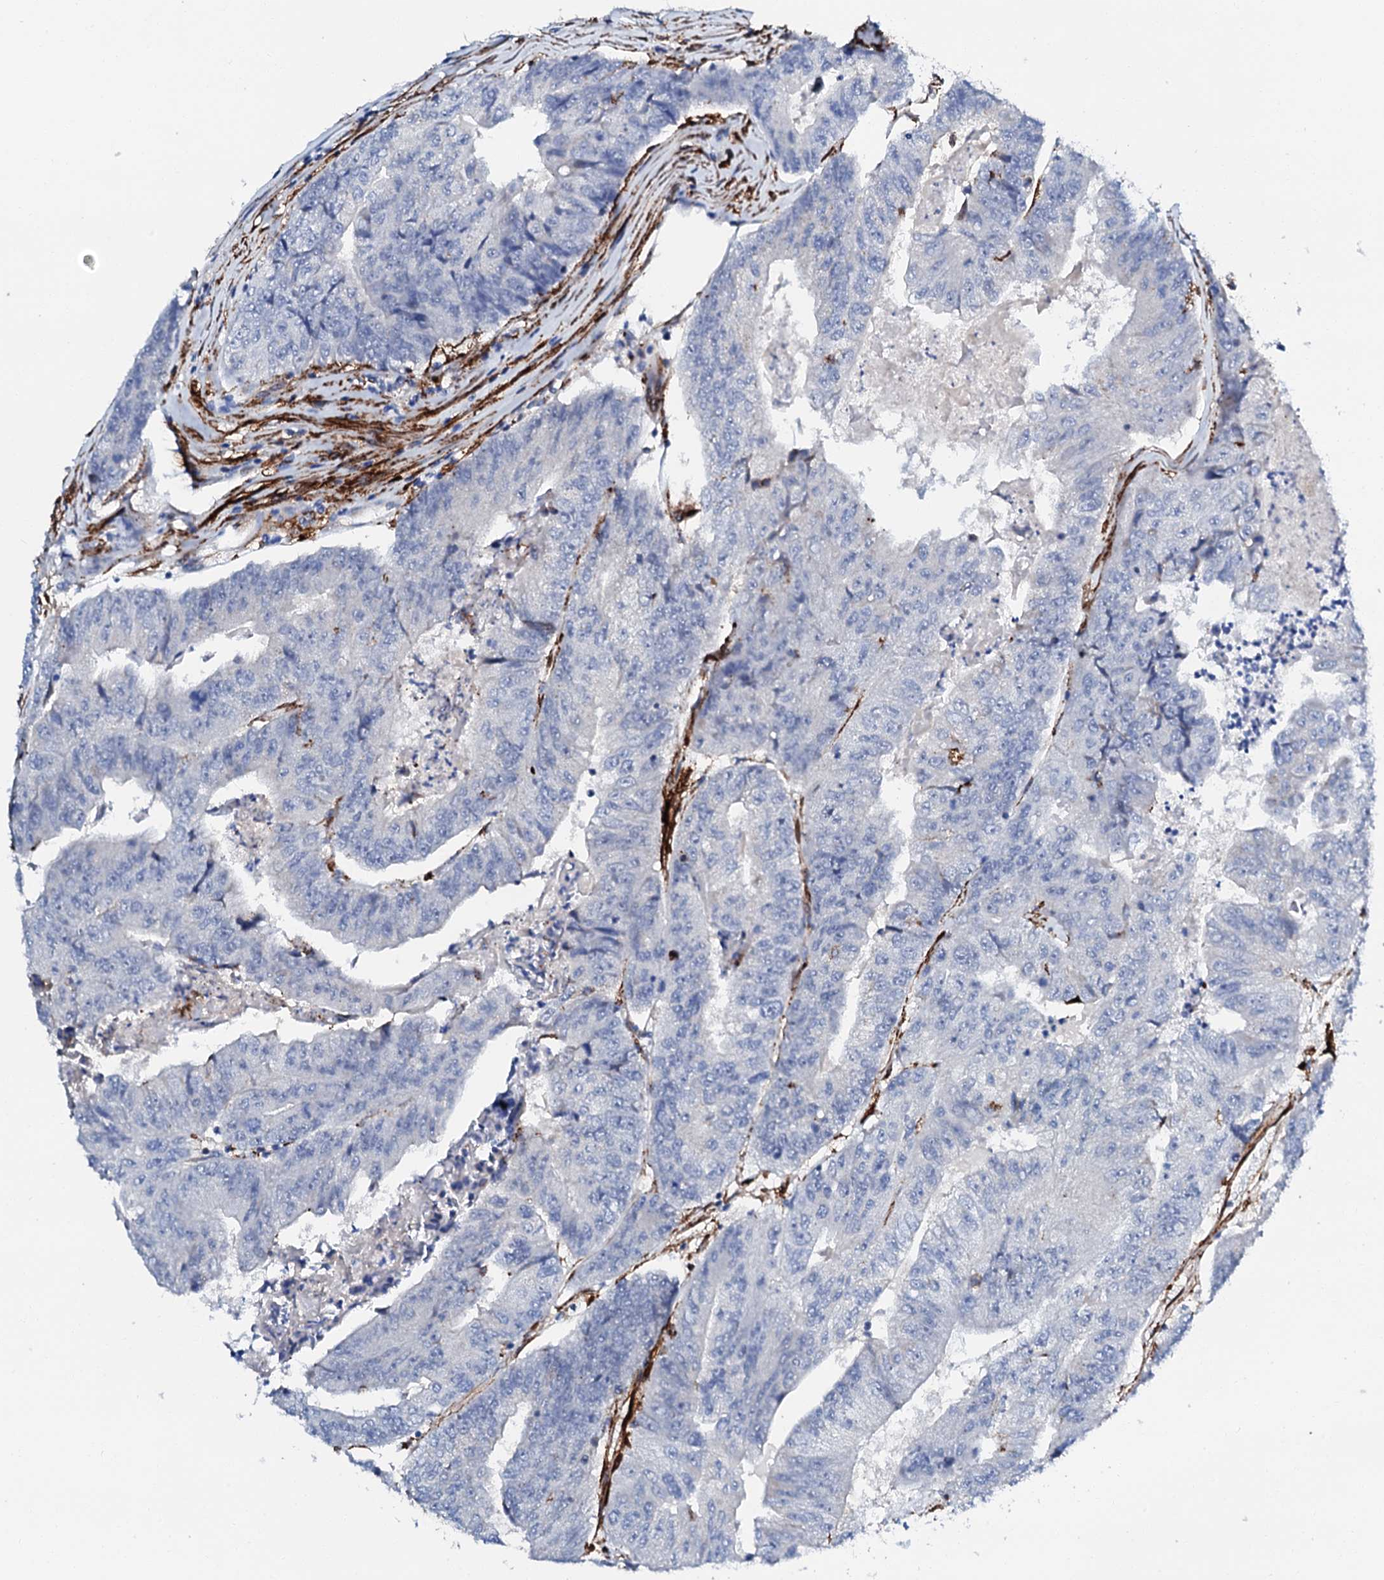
{"staining": {"intensity": "negative", "quantity": "none", "location": "none"}, "tissue": "colorectal cancer", "cell_type": "Tumor cells", "image_type": "cancer", "snomed": [{"axis": "morphology", "description": "Adenocarcinoma, NOS"}, {"axis": "topography", "description": "Colon"}], "caption": "The image exhibits no staining of tumor cells in adenocarcinoma (colorectal).", "gene": "MED13L", "patient": {"sex": "female", "age": 67}}